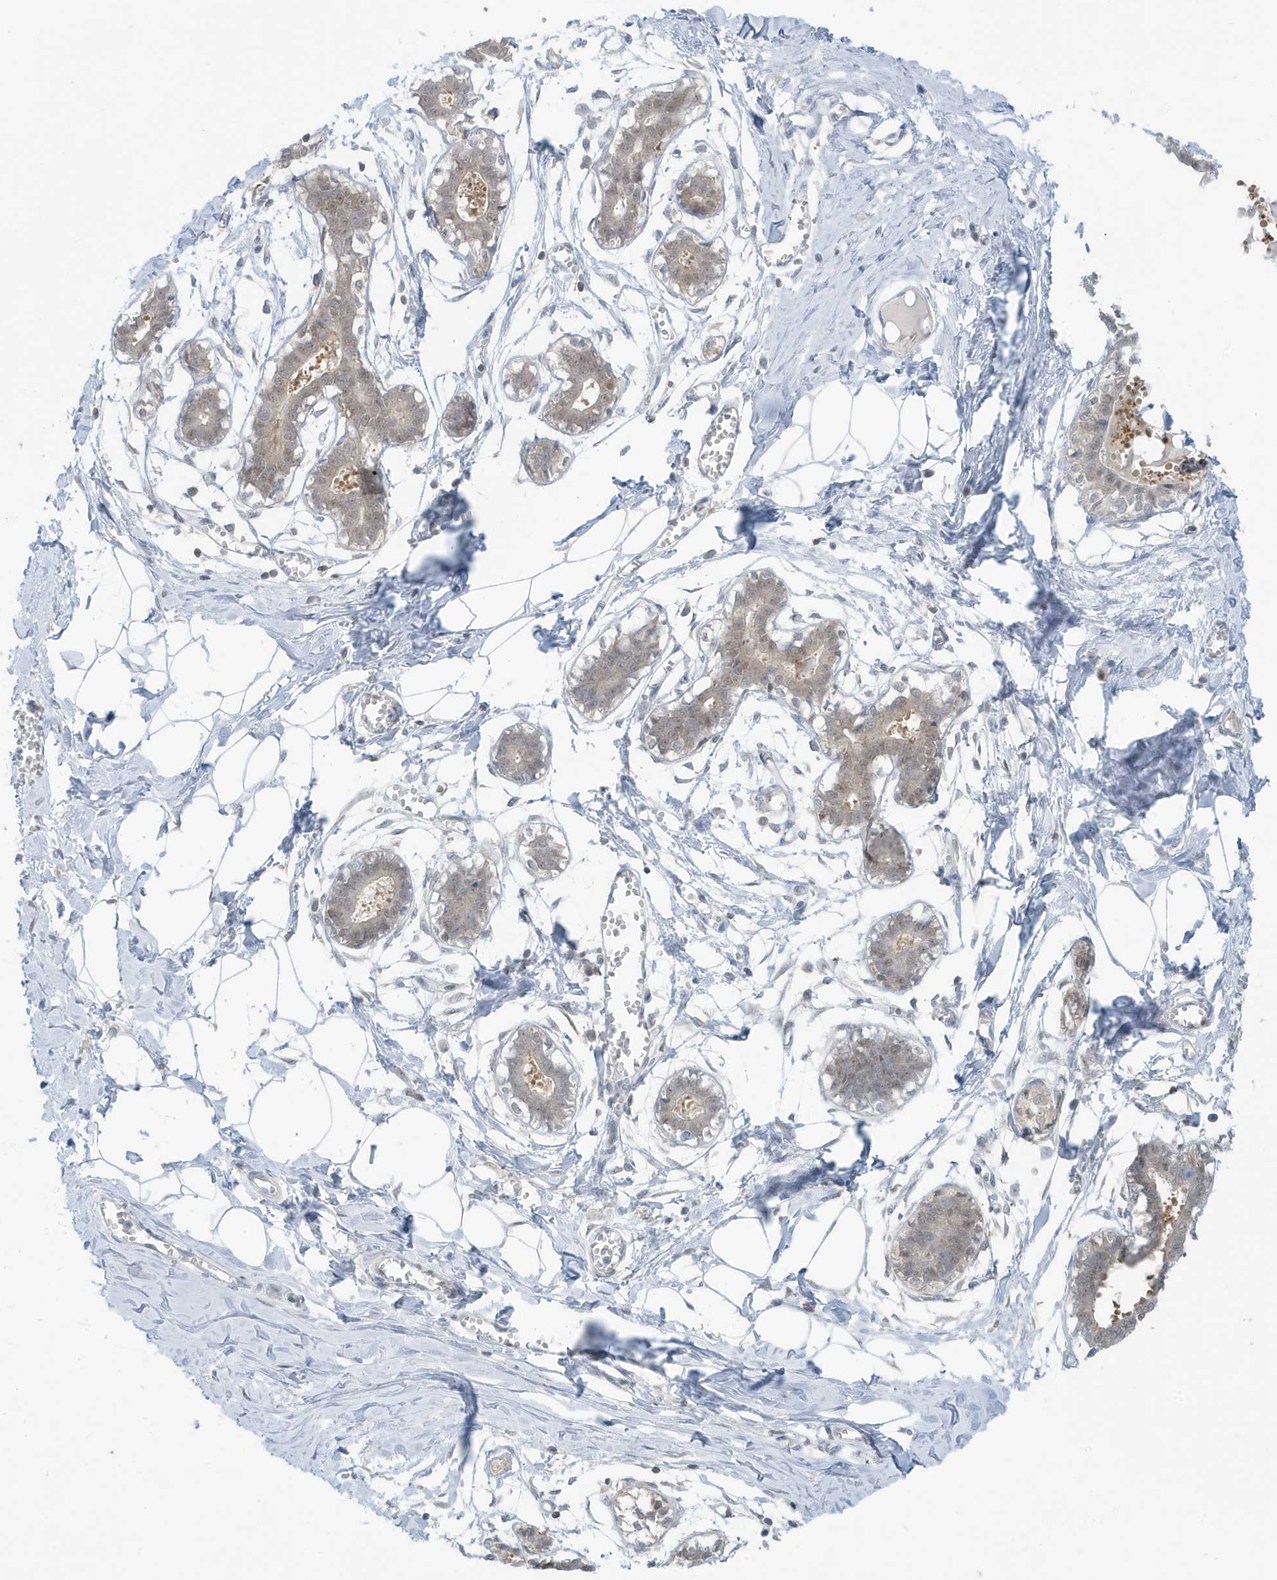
{"staining": {"intensity": "negative", "quantity": "none", "location": "none"}, "tissue": "breast", "cell_type": "Adipocytes", "image_type": "normal", "snomed": [{"axis": "morphology", "description": "Normal tissue, NOS"}, {"axis": "topography", "description": "Breast"}], "caption": "High power microscopy histopathology image of an immunohistochemistry (IHC) histopathology image of unremarkable breast, revealing no significant staining in adipocytes. Brightfield microscopy of immunohistochemistry stained with DAB (brown) and hematoxylin (blue), captured at high magnification.", "gene": "OGA", "patient": {"sex": "female", "age": 27}}